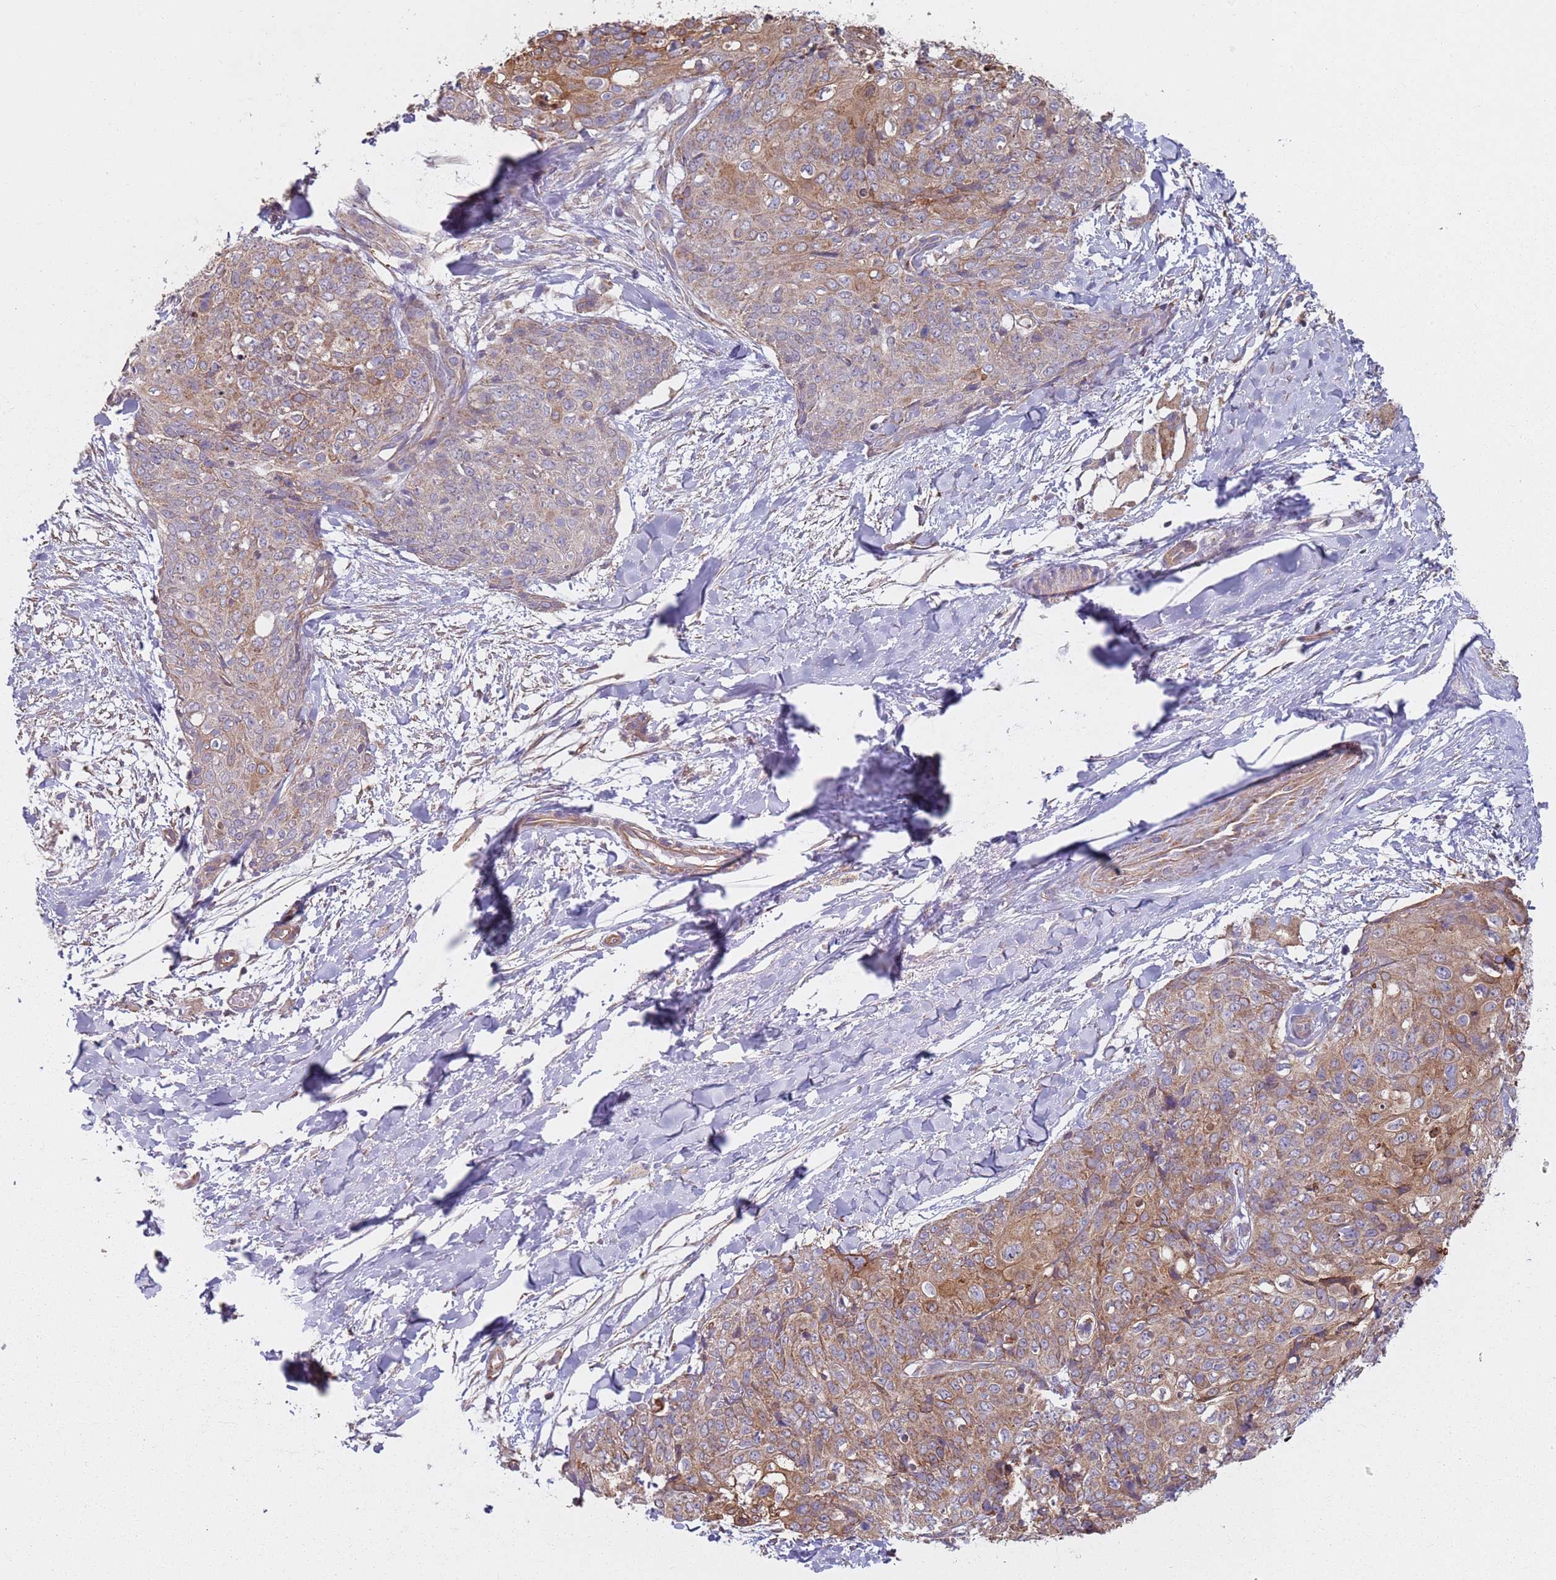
{"staining": {"intensity": "moderate", "quantity": "25%-75%", "location": "cytoplasmic/membranous"}, "tissue": "skin cancer", "cell_type": "Tumor cells", "image_type": "cancer", "snomed": [{"axis": "morphology", "description": "Squamous cell carcinoma, NOS"}, {"axis": "topography", "description": "Skin"}, {"axis": "topography", "description": "Vulva"}], "caption": "Immunohistochemical staining of human skin cancer reveals medium levels of moderate cytoplasmic/membranous expression in approximately 25%-75% of tumor cells. (Stains: DAB (3,3'-diaminobenzidine) in brown, nuclei in blue, Microscopy: brightfield microscopy at high magnification).", "gene": "GAS8", "patient": {"sex": "female", "age": 85}}